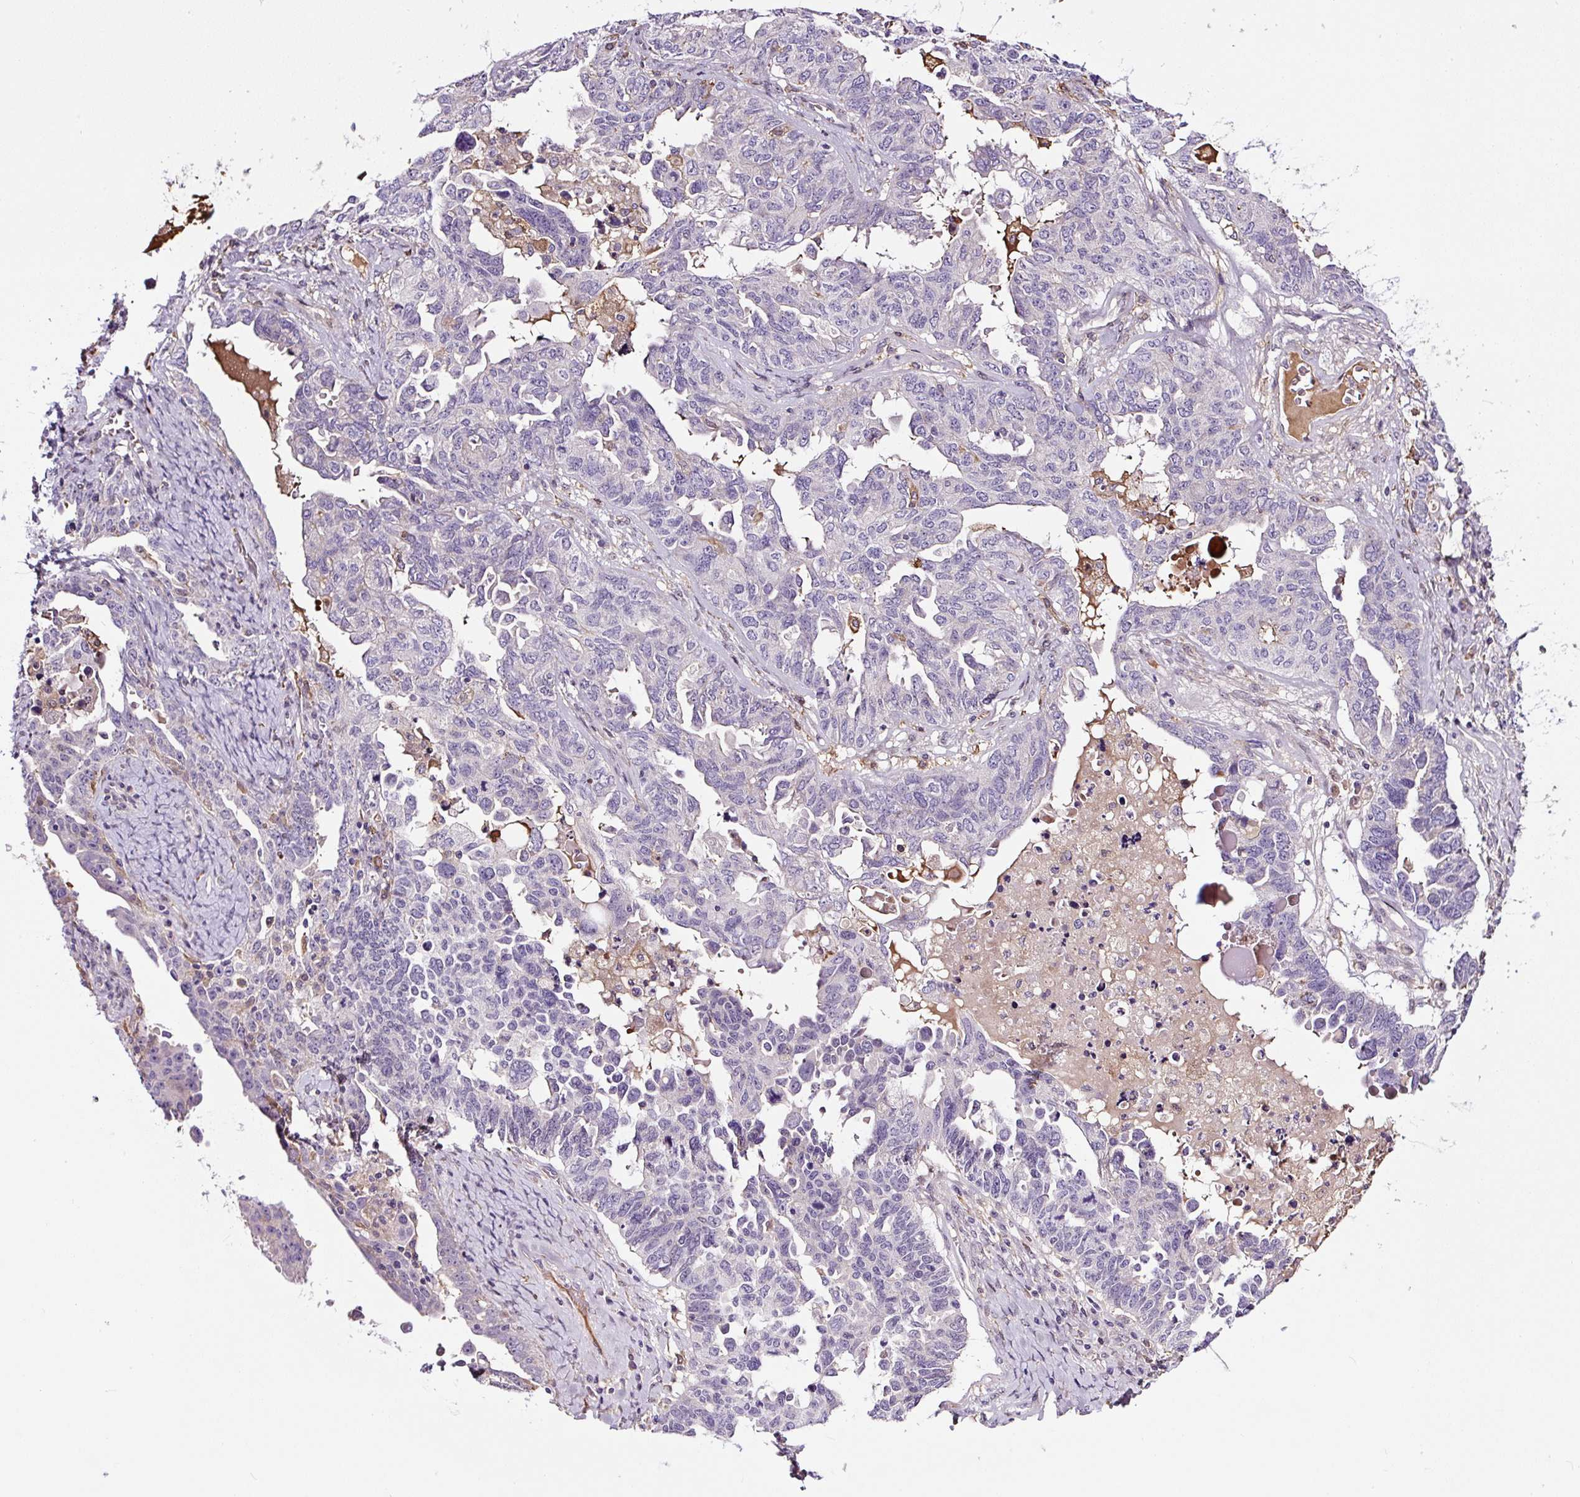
{"staining": {"intensity": "negative", "quantity": "none", "location": "none"}, "tissue": "ovarian cancer", "cell_type": "Tumor cells", "image_type": "cancer", "snomed": [{"axis": "morphology", "description": "Carcinoma, endometroid"}, {"axis": "topography", "description": "Ovary"}], "caption": "The image shows no staining of tumor cells in ovarian cancer. The staining is performed using DAB (3,3'-diaminobenzidine) brown chromogen with nuclei counter-stained in using hematoxylin.", "gene": "LRRC24", "patient": {"sex": "female", "age": 62}}